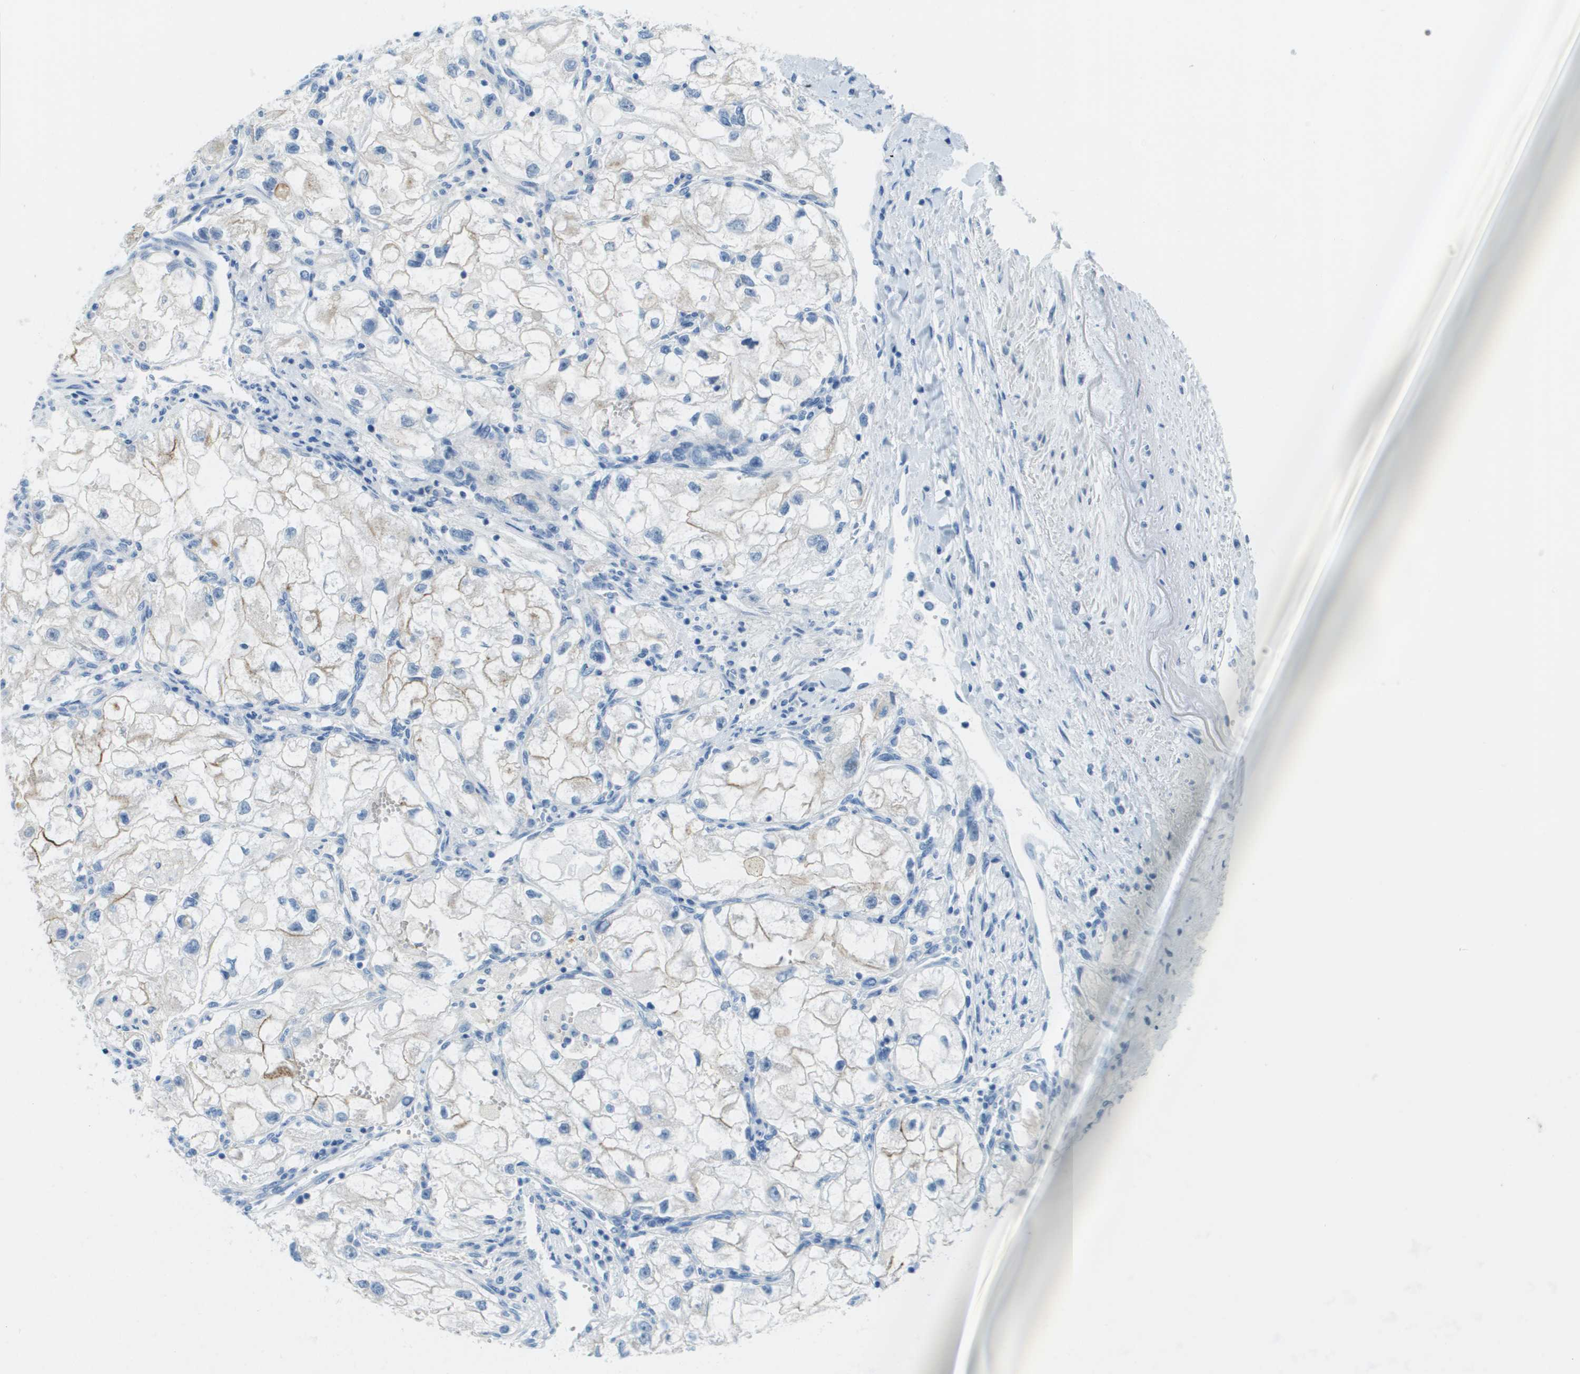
{"staining": {"intensity": "moderate", "quantity": "<25%", "location": "cytoplasmic/membranous"}, "tissue": "renal cancer", "cell_type": "Tumor cells", "image_type": "cancer", "snomed": [{"axis": "morphology", "description": "Adenocarcinoma, NOS"}, {"axis": "topography", "description": "Kidney"}], "caption": "A brown stain labels moderate cytoplasmic/membranous staining of a protein in human renal cancer tumor cells.", "gene": "CDHR2", "patient": {"sex": "female", "age": 70}}